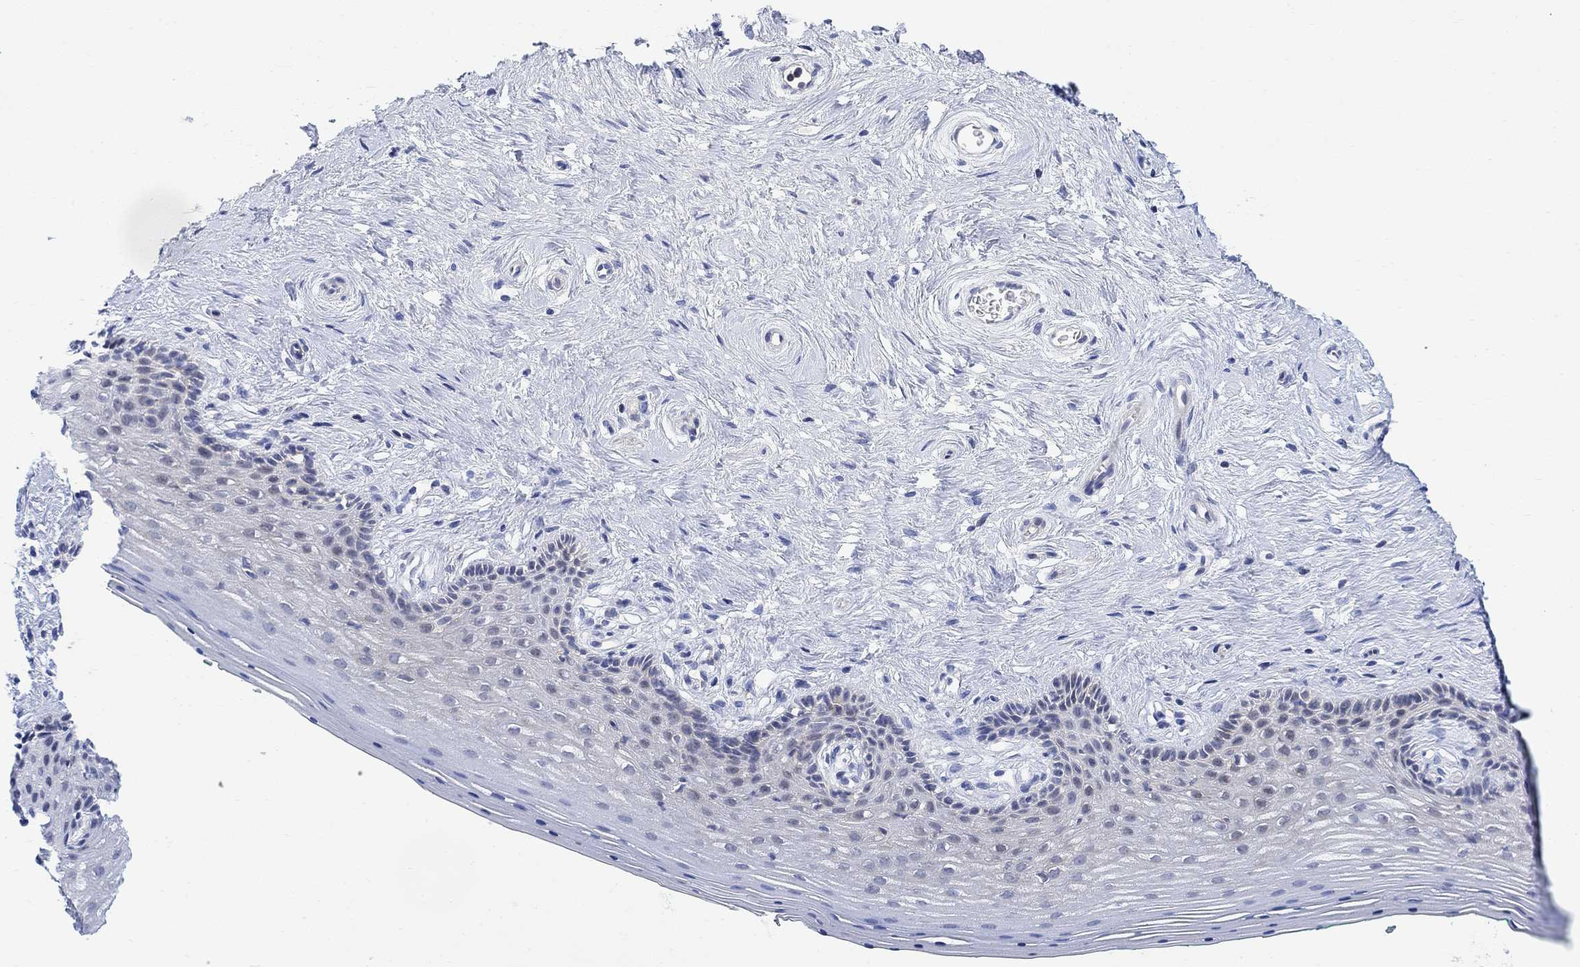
{"staining": {"intensity": "negative", "quantity": "none", "location": "none"}, "tissue": "vagina", "cell_type": "Squamous epithelial cells", "image_type": "normal", "snomed": [{"axis": "morphology", "description": "Normal tissue, NOS"}, {"axis": "topography", "description": "Vagina"}], "caption": "DAB (3,3'-diaminobenzidine) immunohistochemical staining of unremarkable vagina reveals no significant staining in squamous epithelial cells.", "gene": "ARSK", "patient": {"sex": "female", "age": 45}}